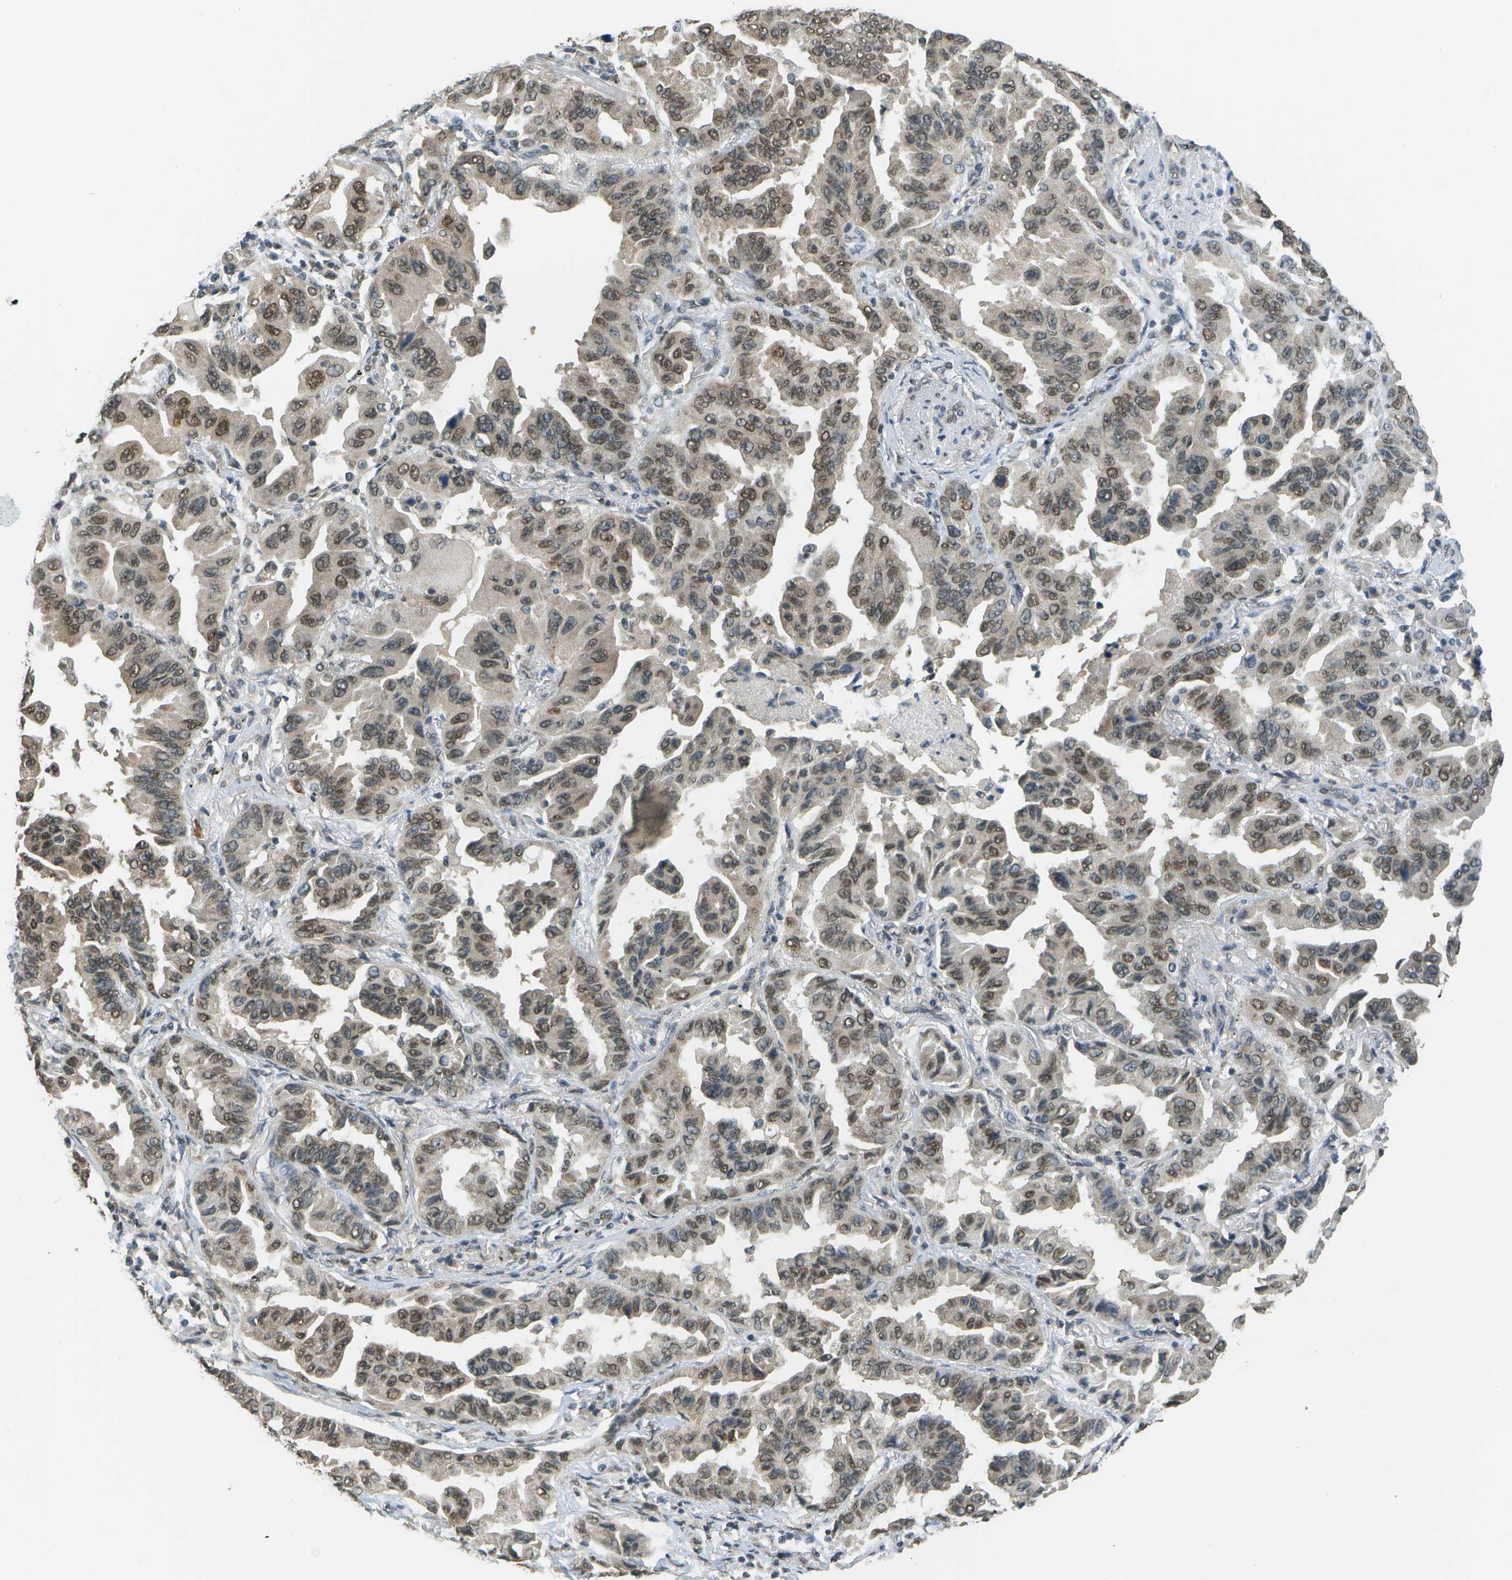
{"staining": {"intensity": "weak", "quantity": ">75%", "location": "nuclear"}, "tissue": "lung cancer", "cell_type": "Tumor cells", "image_type": "cancer", "snomed": [{"axis": "morphology", "description": "Adenocarcinoma, NOS"}, {"axis": "topography", "description": "Lung"}], "caption": "Human lung adenocarcinoma stained with a brown dye displays weak nuclear positive staining in about >75% of tumor cells.", "gene": "ABL2", "patient": {"sex": "female", "age": 65}}